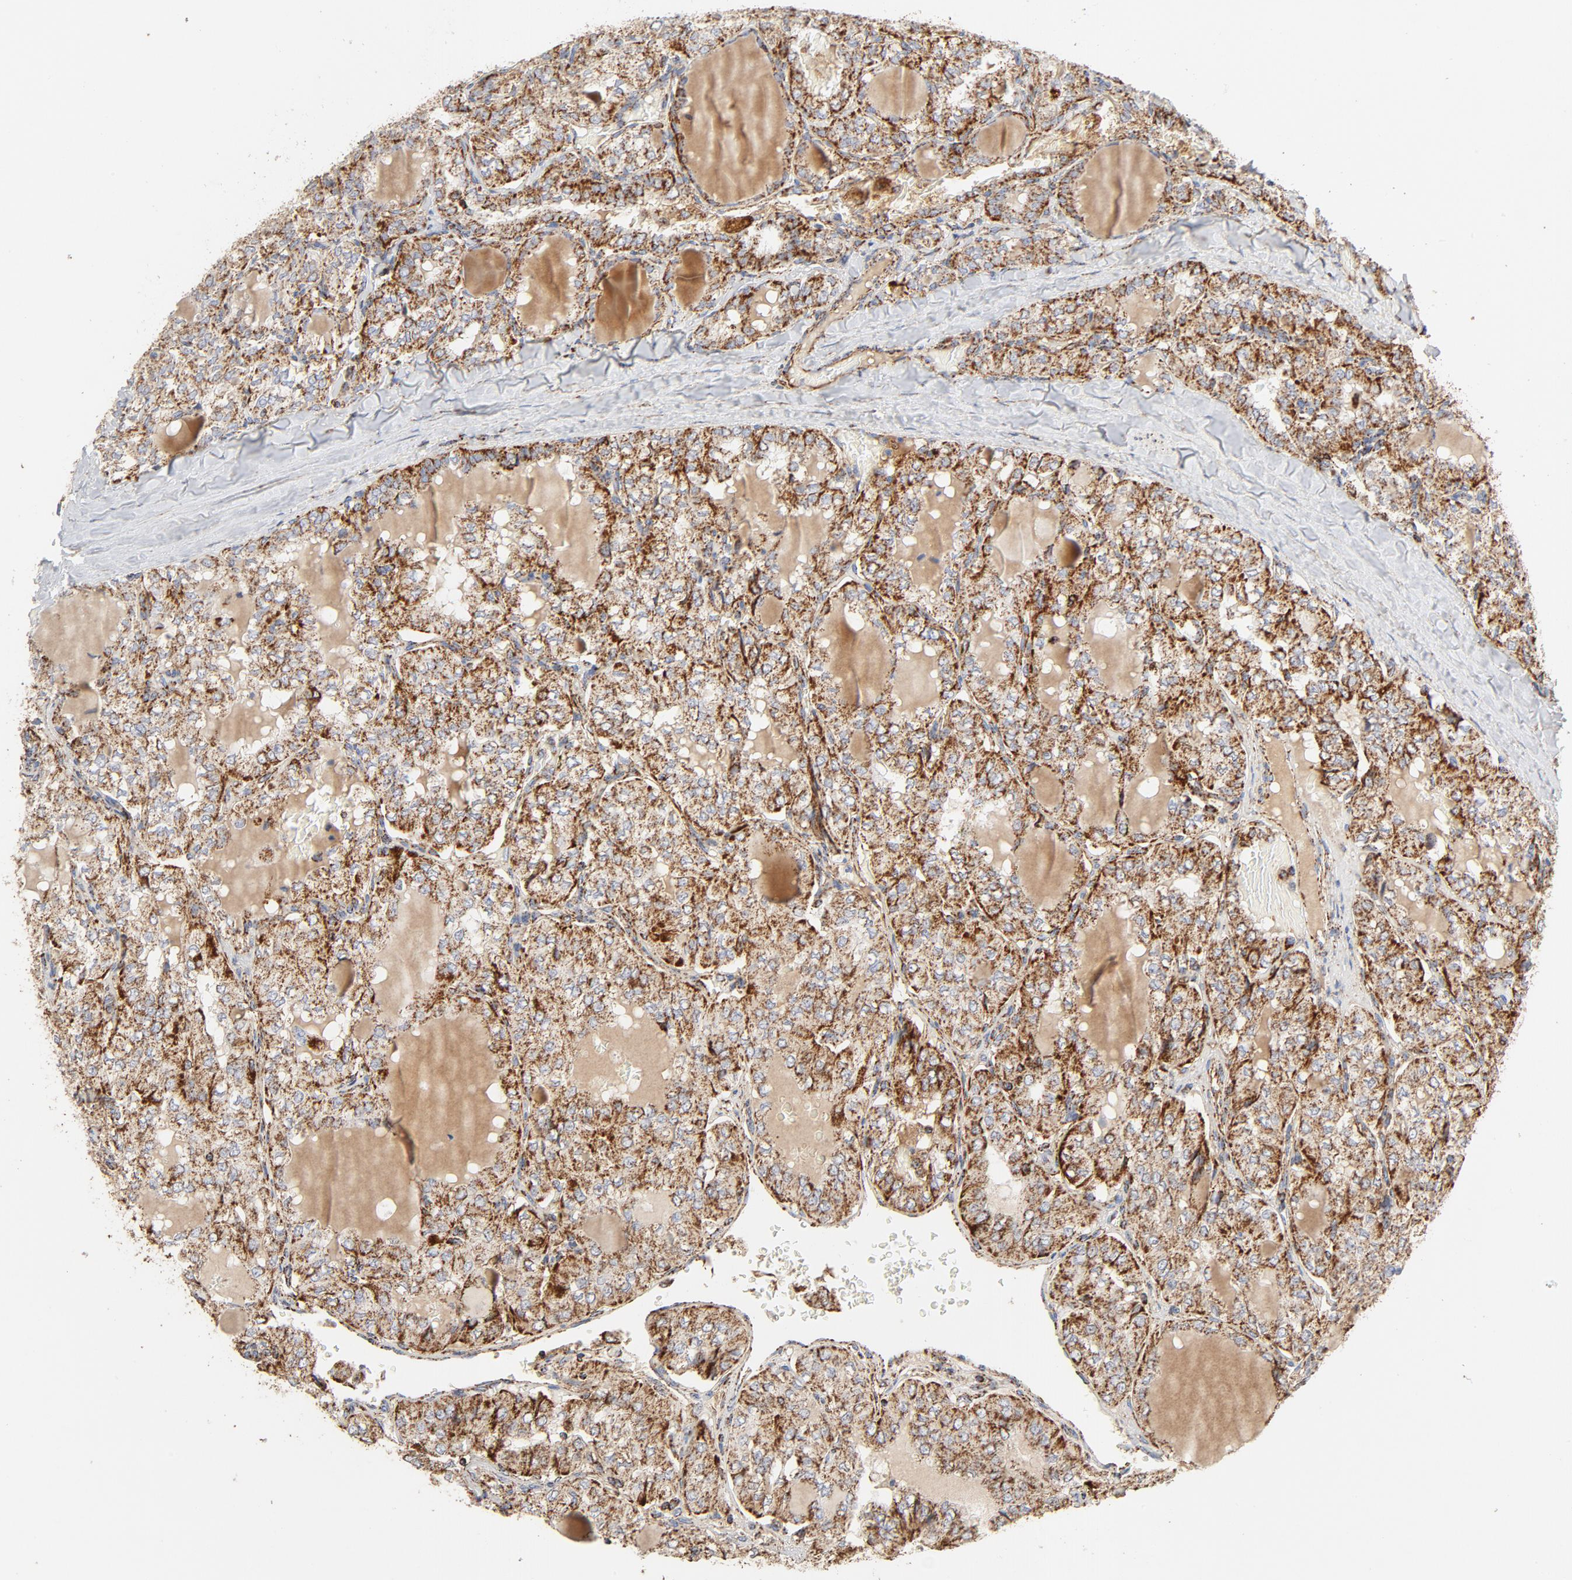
{"staining": {"intensity": "strong", "quantity": ">75%", "location": "cytoplasmic/membranous"}, "tissue": "thyroid cancer", "cell_type": "Tumor cells", "image_type": "cancer", "snomed": [{"axis": "morphology", "description": "Papillary adenocarcinoma, NOS"}, {"axis": "topography", "description": "Thyroid gland"}], "caption": "The photomicrograph demonstrates staining of thyroid cancer (papillary adenocarcinoma), revealing strong cytoplasmic/membranous protein expression (brown color) within tumor cells.", "gene": "PCNX4", "patient": {"sex": "male", "age": 20}}